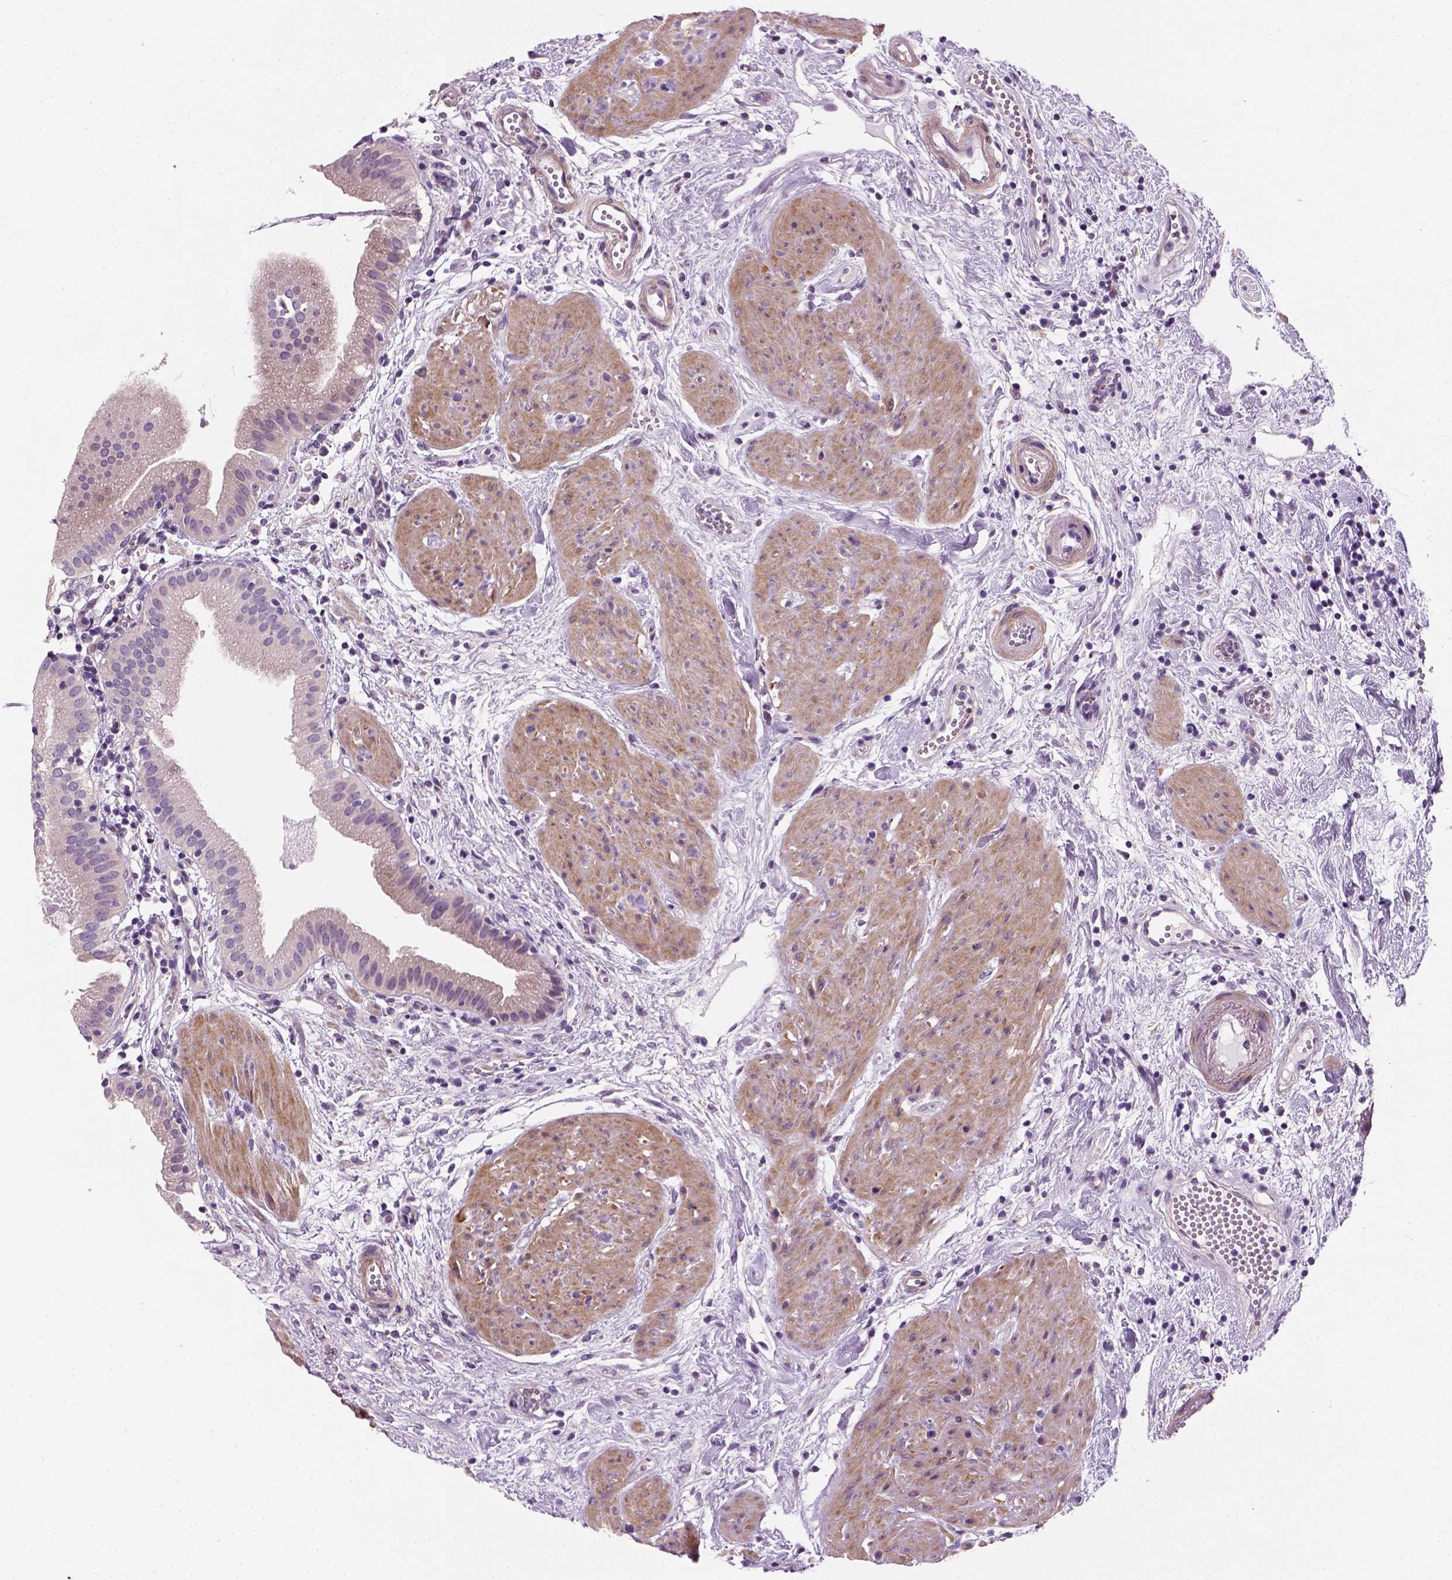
{"staining": {"intensity": "negative", "quantity": "none", "location": "none"}, "tissue": "gallbladder", "cell_type": "Glandular cells", "image_type": "normal", "snomed": [{"axis": "morphology", "description": "Normal tissue, NOS"}, {"axis": "topography", "description": "Gallbladder"}], "caption": "This is an IHC histopathology image of normal human gallbladder. There is no staining in glandular cells.", "gene": "ELOVL3", "patient": {"sex": "female", "age": 65}}